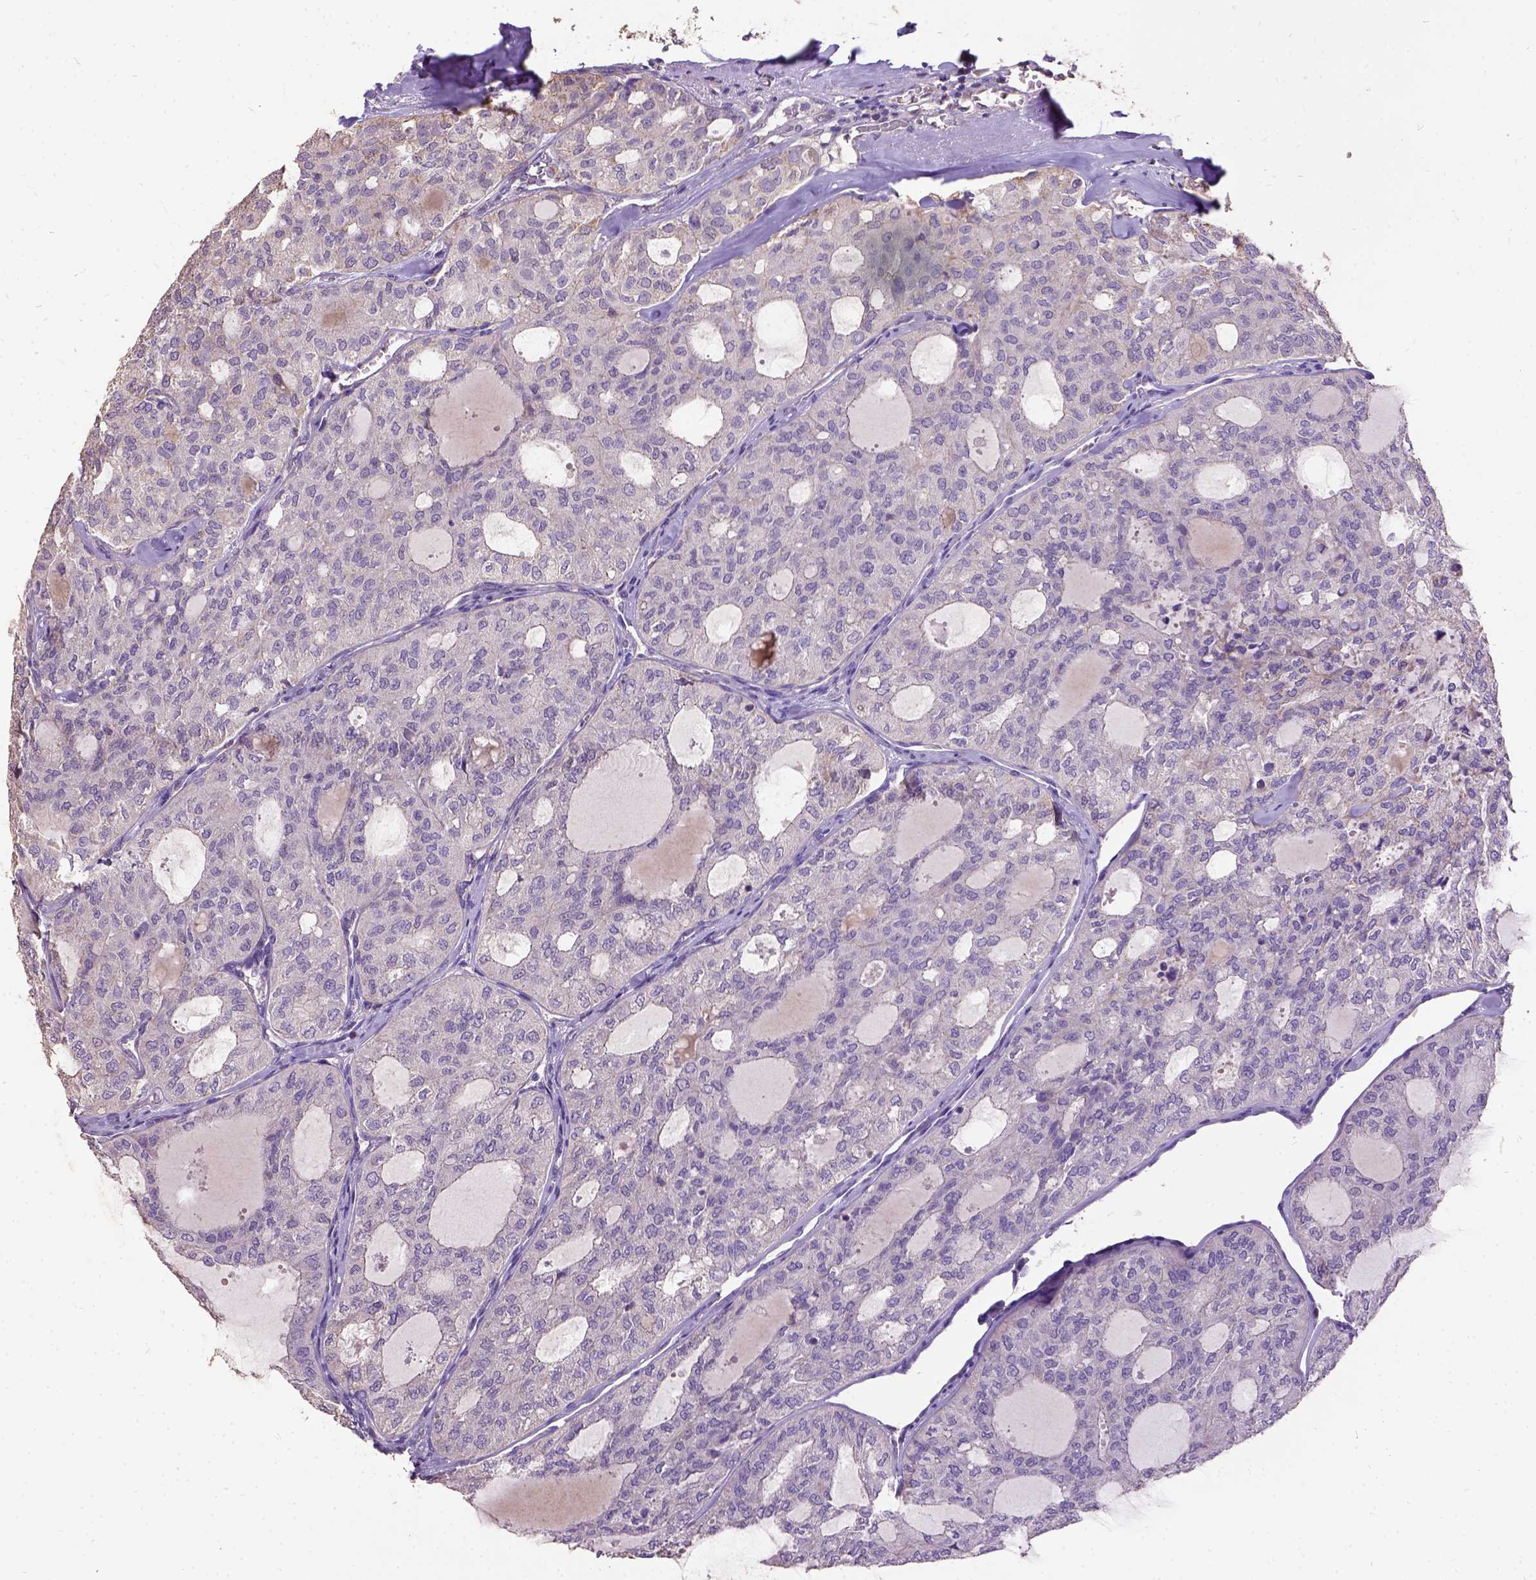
{"staining": {"intensity": "weak", "quantity": "<25%", "location": "cytoplasmic/membranous"}, "tissue": "thyroid cancer", "cell_type": "Tumor cells", "image_type": "cancer", "snomed": [{"axis": "morphology", "description": "Follicular adenoma carcinoma, NOS"}, {"axis": "topography", "description": "Thyroid gland"}], "caption": "This is a photomicrograph of immunohistochemistry staining of follicular adenoma carcinoma (thyroid), which shows no positivity in tumor cells. The staining was performed using DAB (3,3'-diaminobenzidine) to visualize the protein expression in brown, while the nuclei were stained in blue with hematoxylin (Magnification: 20x).", "gene": "DQX1", "patient": {"sex": "male", "age": 75}}